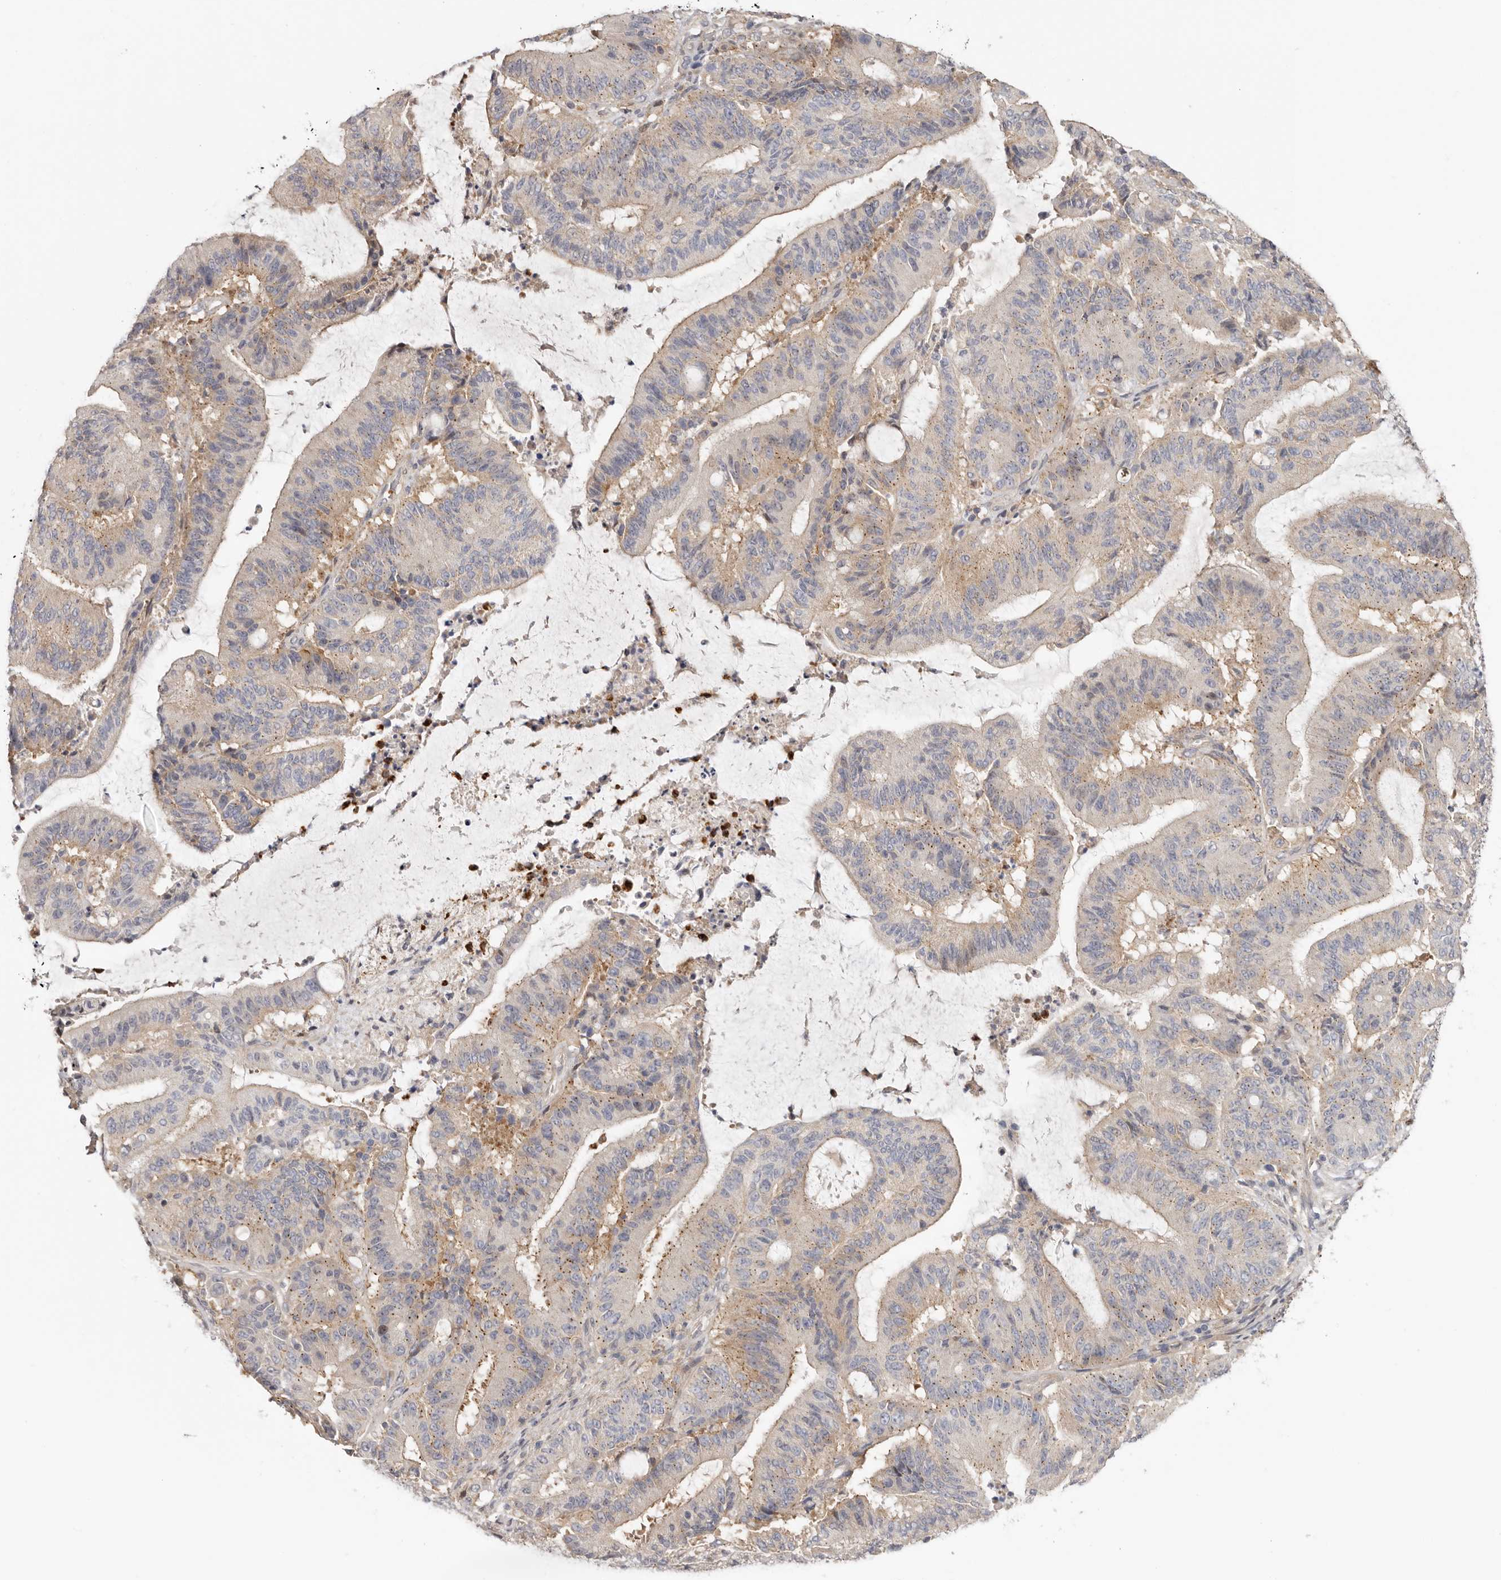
{"staining": {"intensity": "weak", "quantity": "<25%", "location": "cytoplasmic/membranous"}, "tissue": "liver cancer", "cell_type": "Tumor cells", "image_type": "cancer", "snomed": [{"axis": "morphology", "description": "Normal tissue, NOS"}, {"axis": "morphology", "description": "Cholangiocarcinoma"}, {"axis": "topography", "description": "Liver"}, {"axis": "topography", "description": "Peripheral nerve tissue"}], "caption": "Tumor cells show no significant positivity in cholangiocarcinoma (liver). (DAB immunohistochemistry, high magnification).", "gene": "MSRB2", "patient": {"sex": "female", "age": 73}}